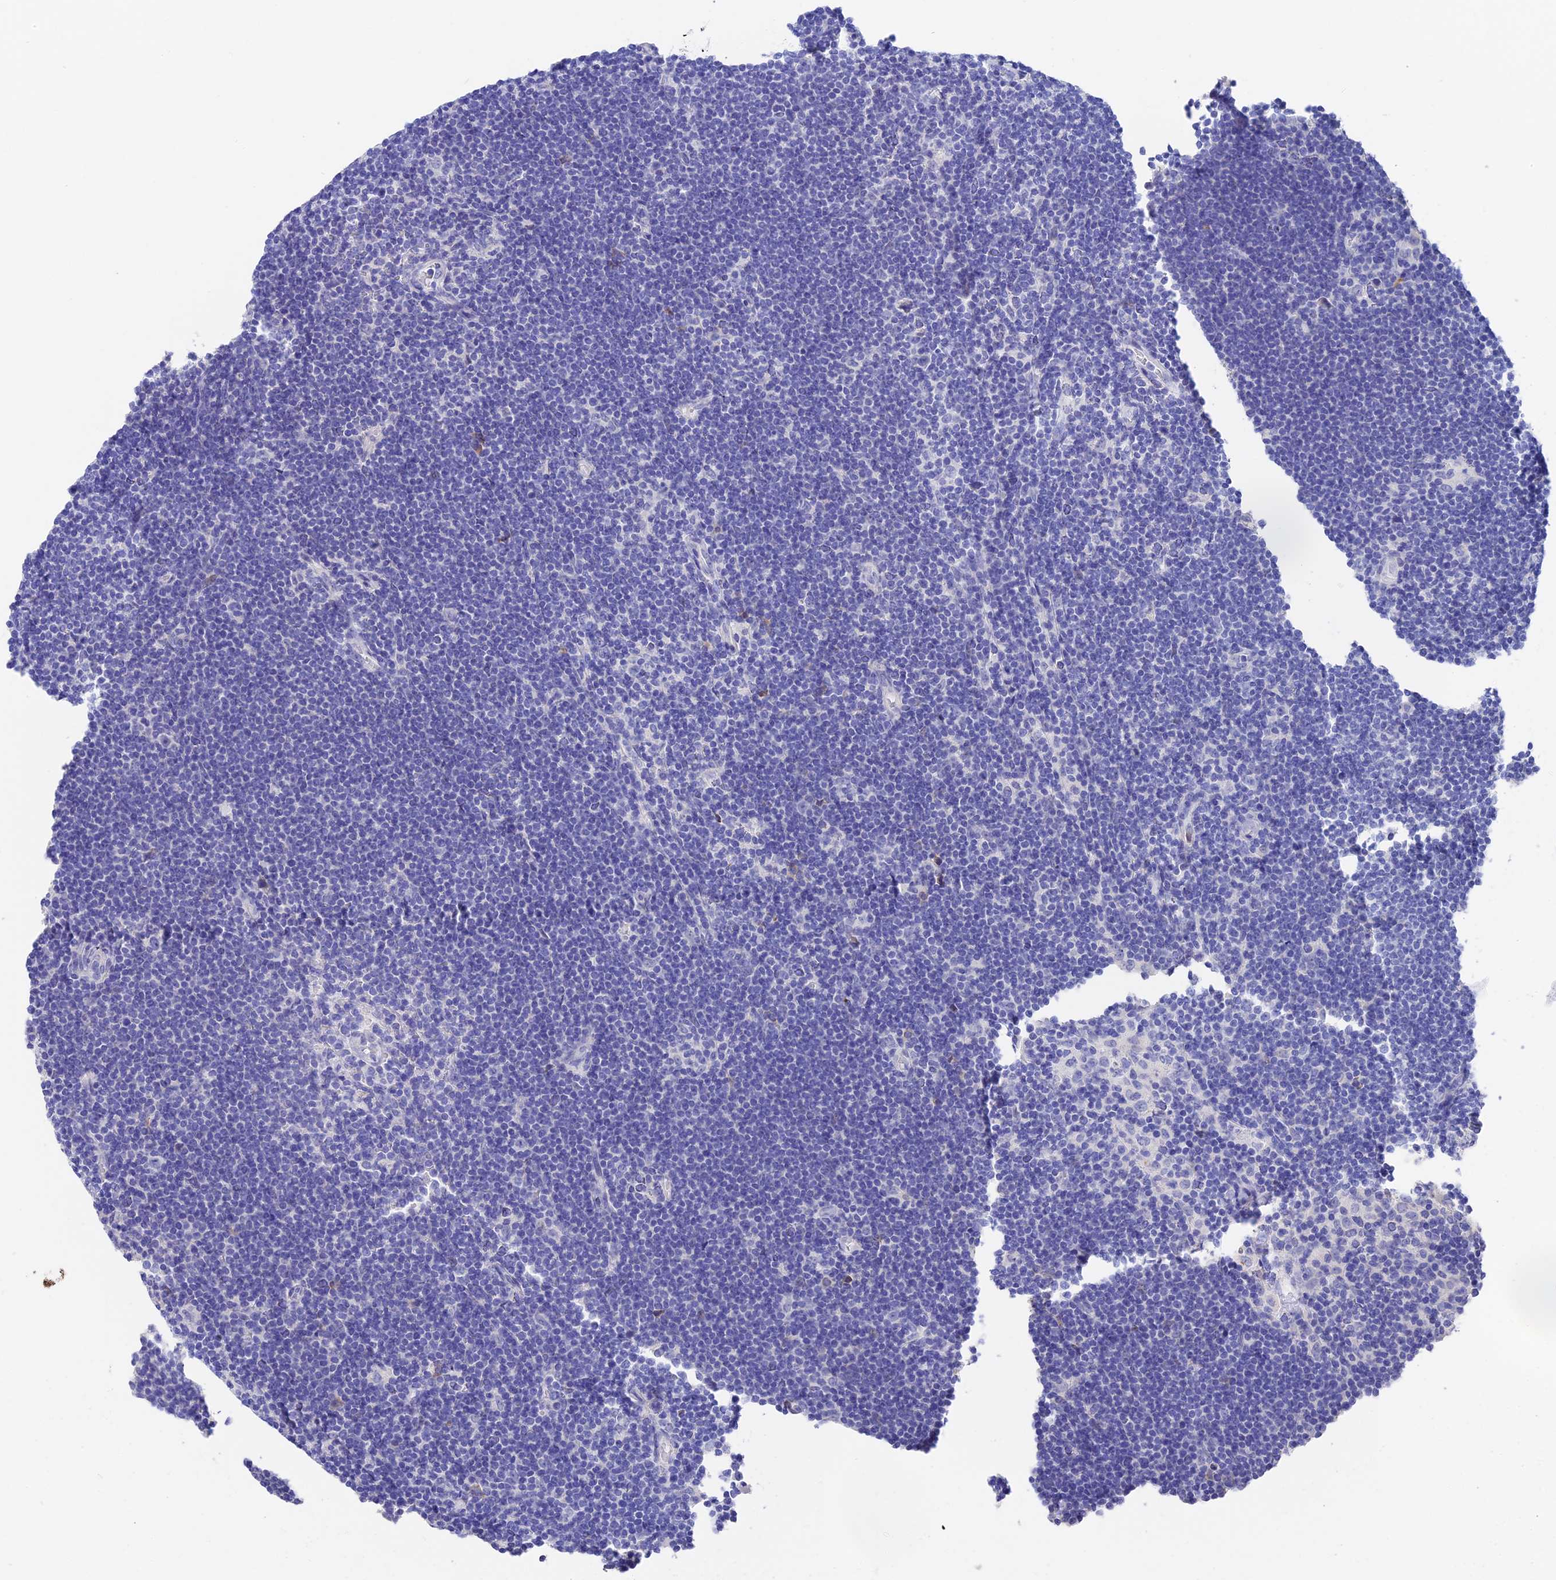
{"staining": {"intensity": "negative", "quantity": "none", "location": "none"}, "tissue": "lymphoma", "cell_type": "Tumor cells", "image_type": "cancer", "snomed": [{"axis": "morphology", "description": "Hodgkin's disease, NOS"}, {"axis": "topography", "description": "Lymph node"}], "caption": "Tumor cells are negative for protein expression in human Hodgkin's disease.", "gene": "VPS33B", "patient": {"sex": "female", "age": 57}}